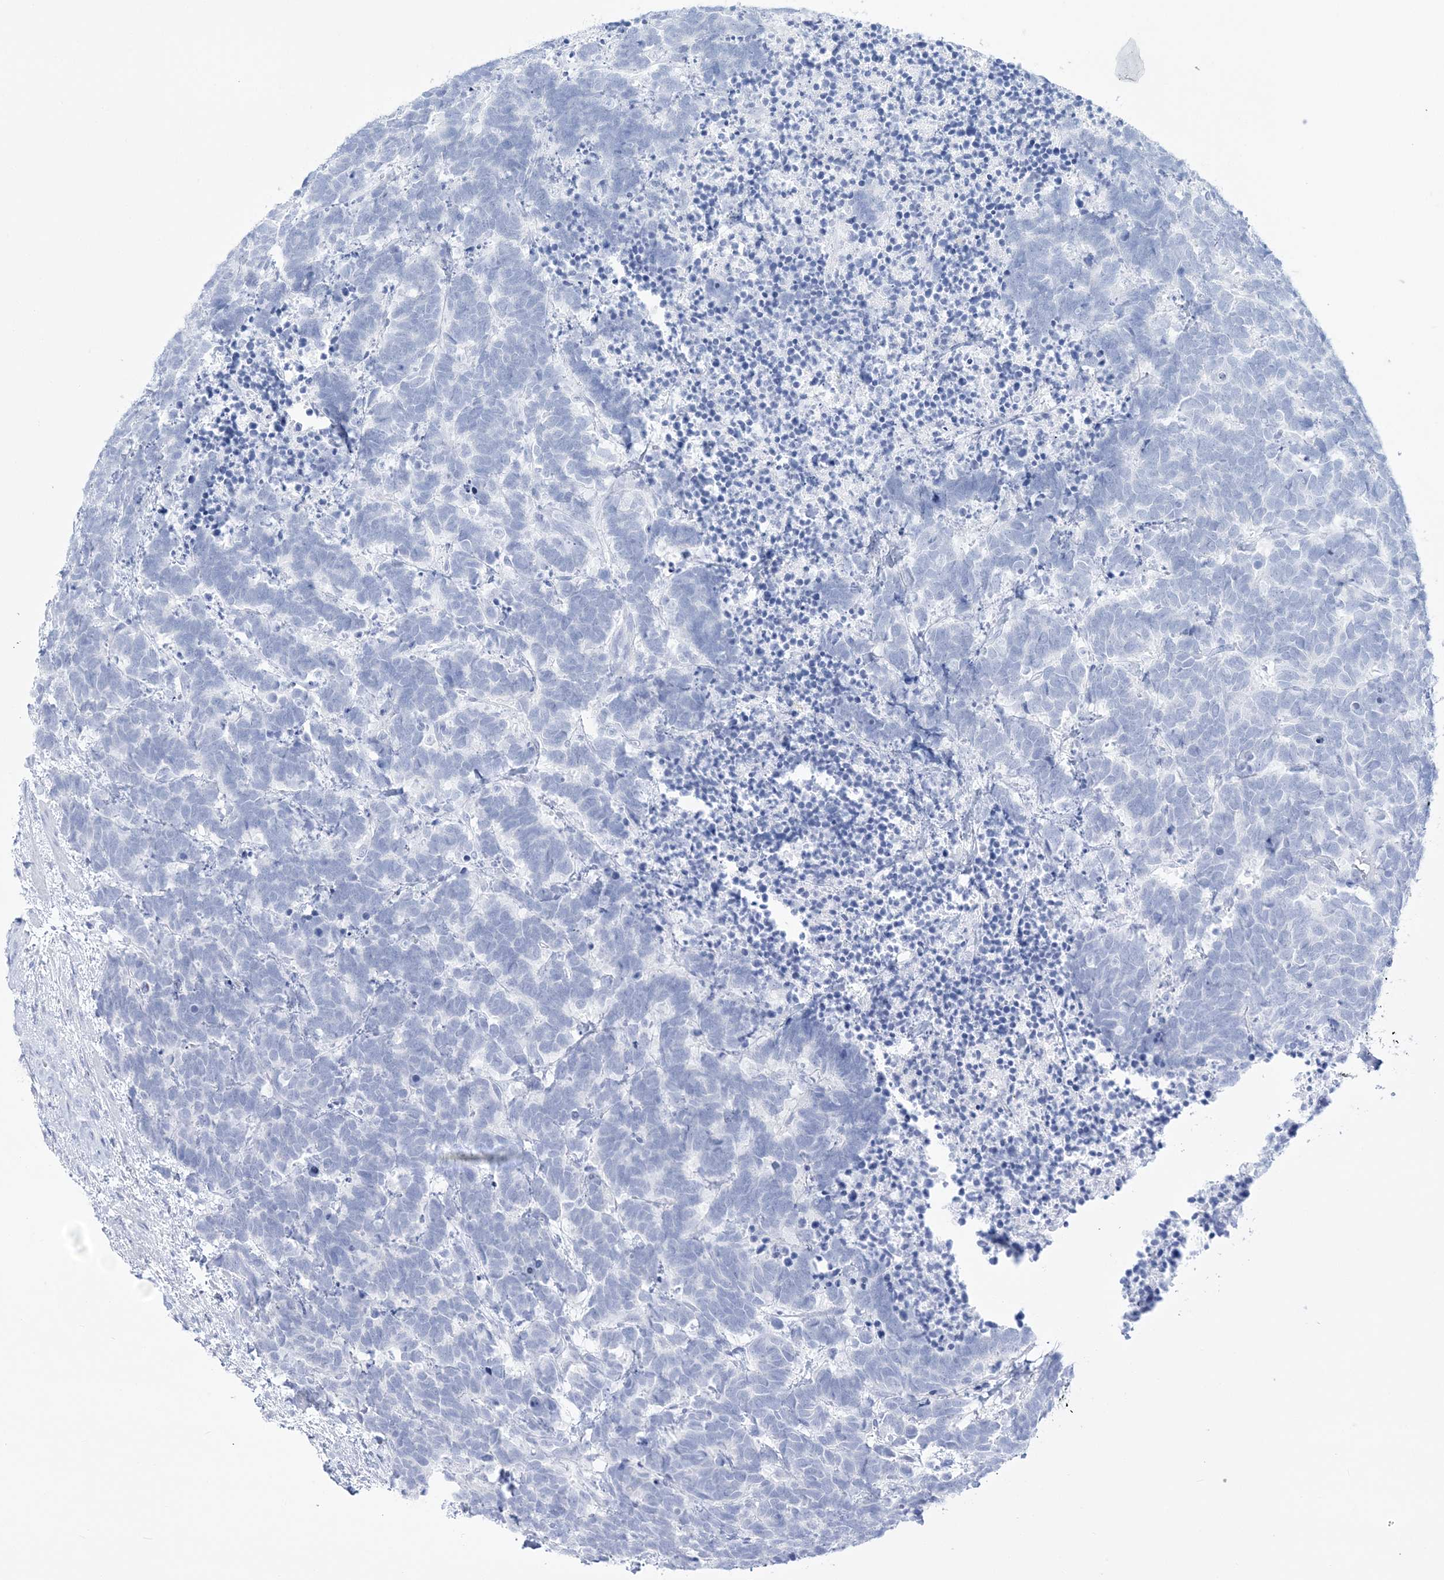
{"staining": {"intensity": "negative", "quantity": "none", "location": "none"}, "tissue": "carcinoid", "cell_type": "Tumor cells", "image_type": "cancer", "snomed": [{"axis": "morphology", "description": "Carcinoma, NOS"}, {"axis": "morphology", "description": "Carcinoid, malignant, NOS"}, {"axis": "topography", "description": "Urinary bladder"}], "caption": "Tumor cells are negative for brown protein staining in malignant carcinoid.", "gene": "RBP2", "patient": {"sex": "male", "age": 57}}